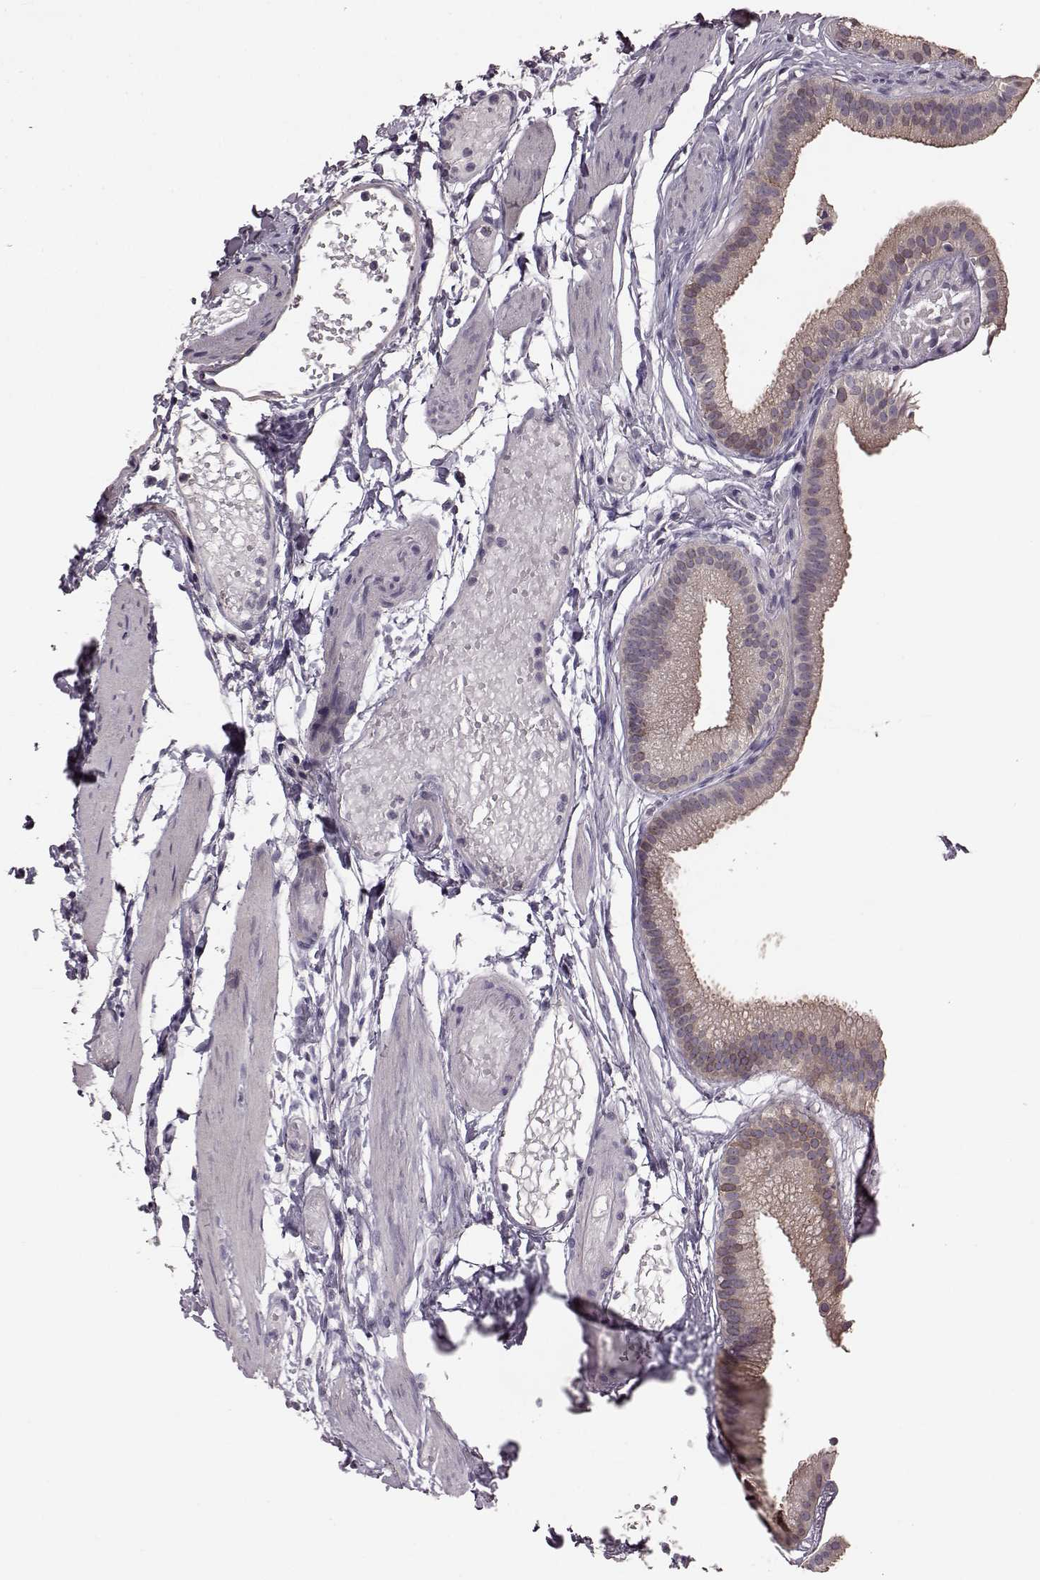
{"staining": {"intensity": "weak", "quantity": "<25%", "location": "nuclear"}, "tissue": "gallbladder", "cell_type": "Glandular cells", "image_type": "normal", "snomed": [{"axis": "morphology", "description": "Normal tissue, NOS"}, {"axis": "topography", "description": "Gallbladder"}], "caption": "Gallbladder was stained to show a protein in brown. There is no significant expression in glandular cells. The staining was performed using DAB (3,3'-diaminobenzidine) to visualize the protein expression in brown, while the nuclei were stained in blue with hematoxylin (Magnification: 20x).", "gene": "GRK1", "patient": {"sex": "female", "age": 45}}